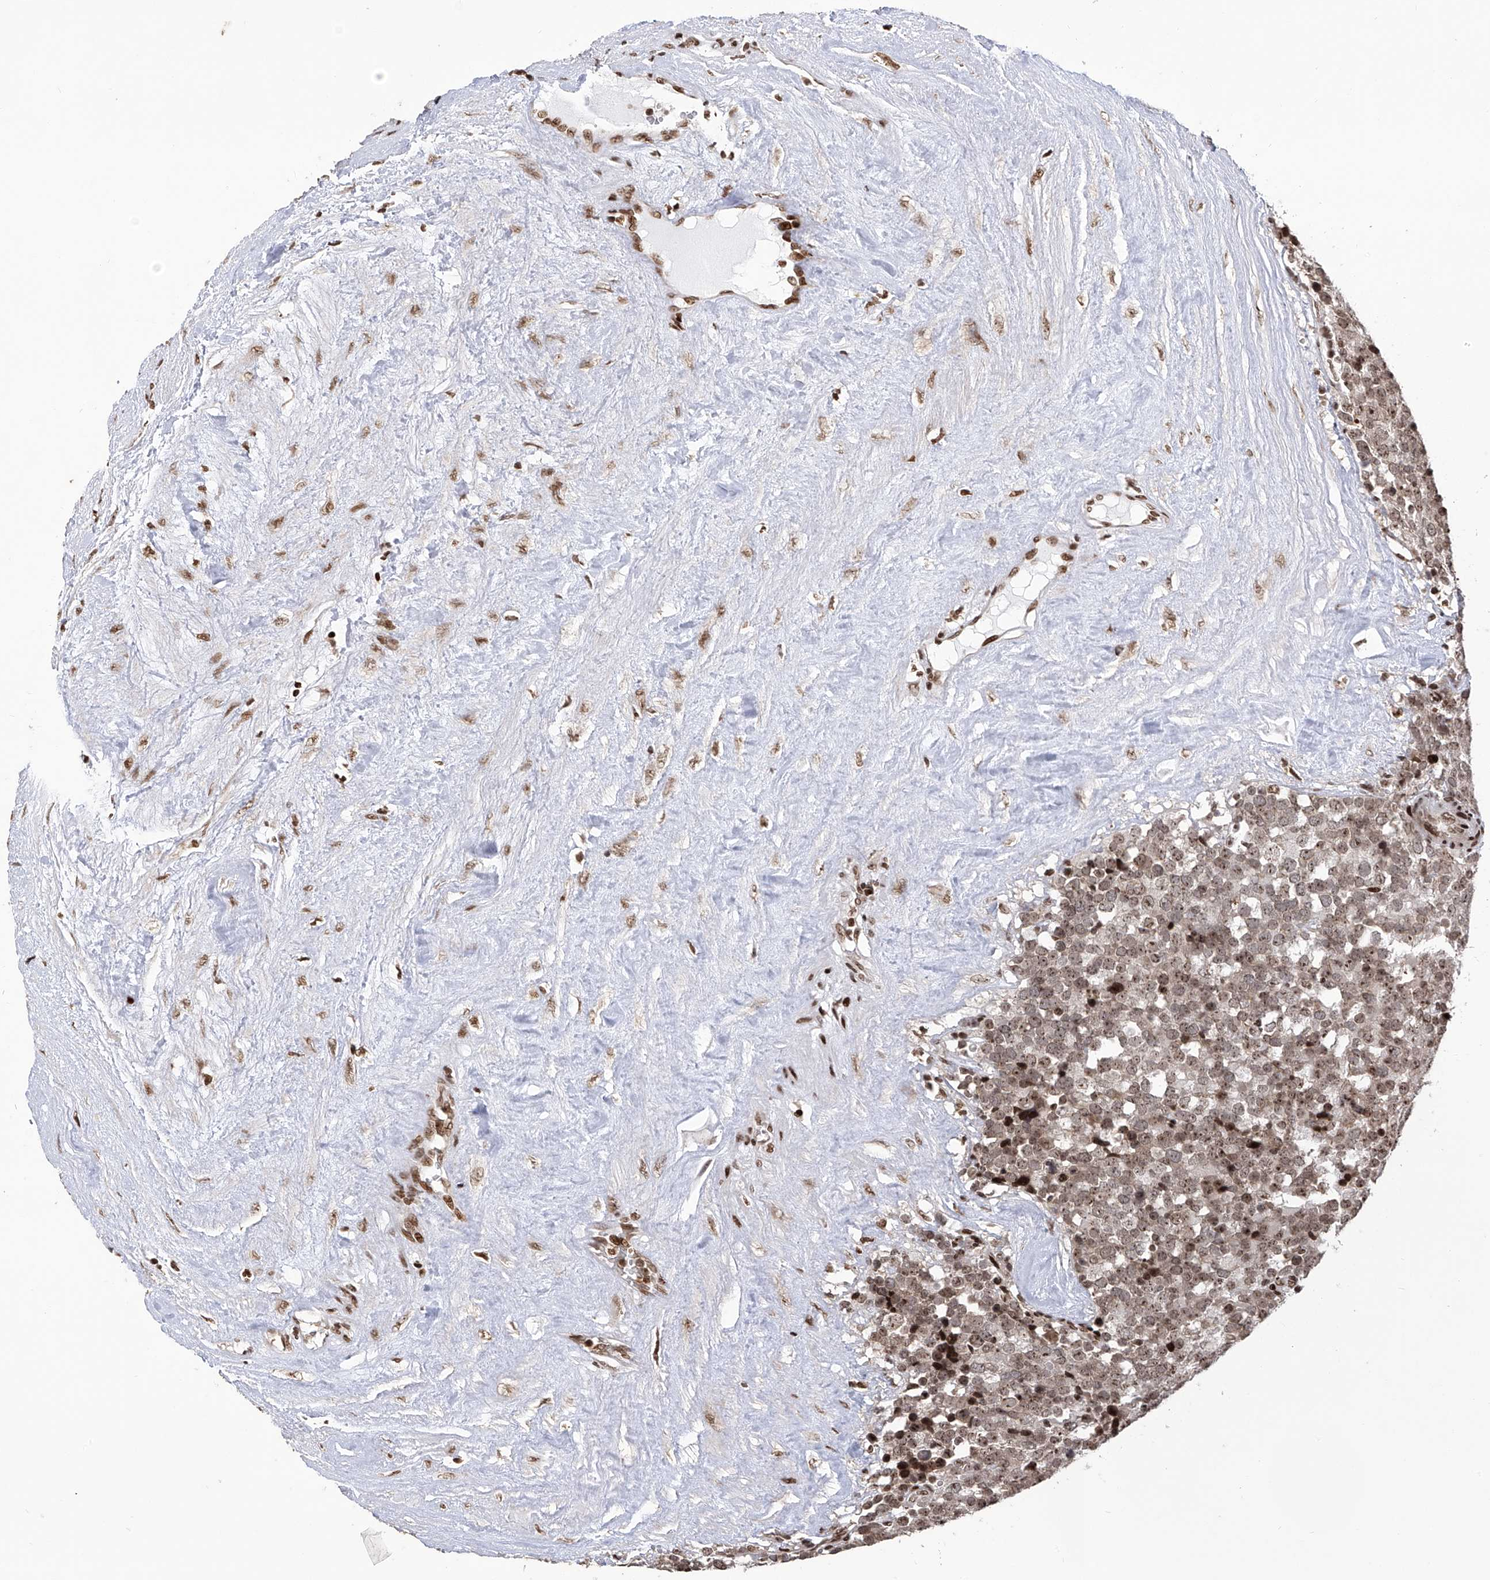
{"staining": {"intensity": "moderate", "quantity": ">75%", "location": "nuclear"}, "tissue": "testis cancer", "cell_type": "Tumor cells", "image_type": "cancer", "snomed": [{"axis": "morphology", "description": "Seminoma, NOS"}, {"axis": "topography", "description": "Testis"}], "caption": "This photomicrograph shows immunohistochemistry (IHC) staining of human testis seminoma, with medium moderate nuclear expression in approximately >75% of tumor cells.", "gene": "PAK1IP1", "patient": {"sex": "male", "age": 71}}